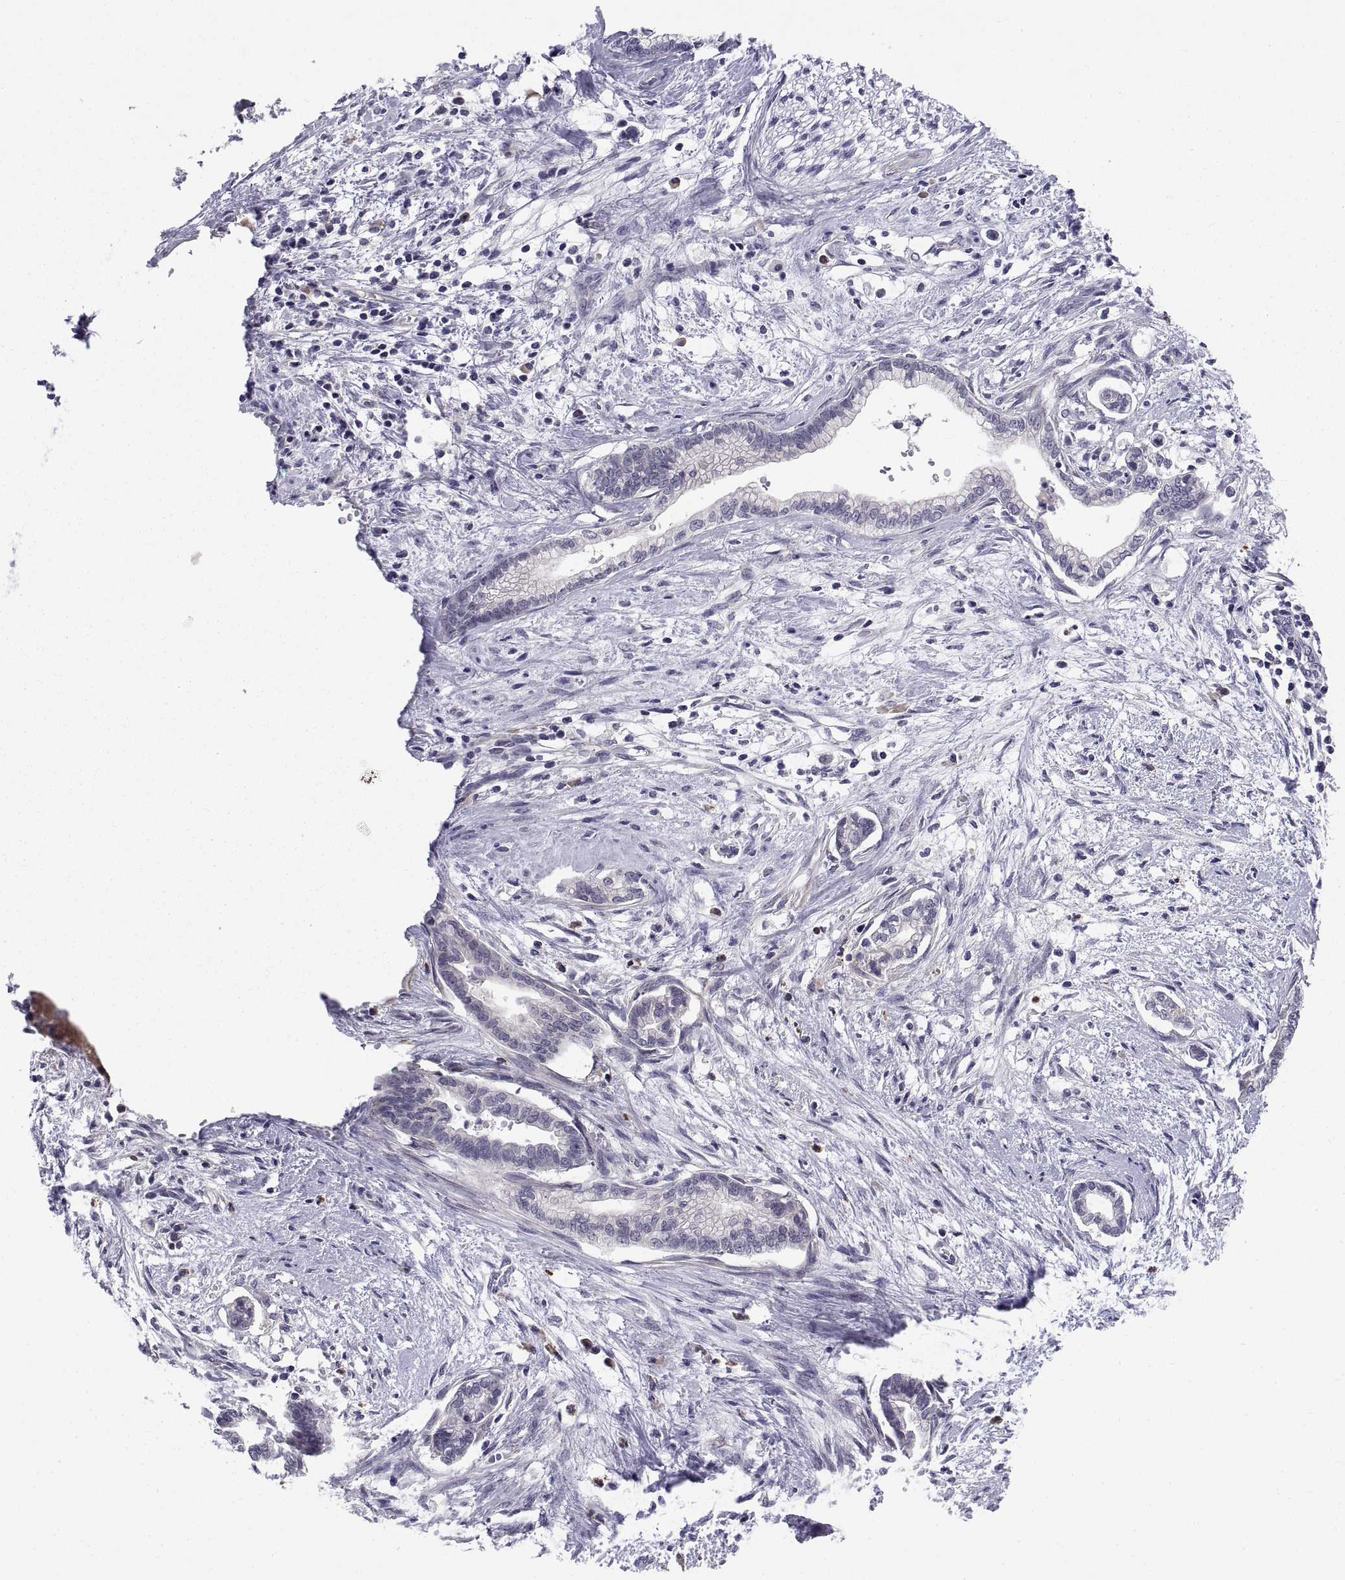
{"staining": {"intensity": "negative", "quantity": "none", "location": "none"}, "tissue": "cervical cancer", "cell_type": "Tumor cells", "image_type": "cancer", "snomed": [{"axis": "morphology", "description": "Adenocarcinoma, NOS"}, {"axis": "topography", "description": "Cervix"}], "caption": "Cervical cancer (adenocarcinoma) was stained to show a protein in brown. There is no significant staining in tumor cells.", "gene": "PKP1", "patient": {"sex": "female", "age": 62}}